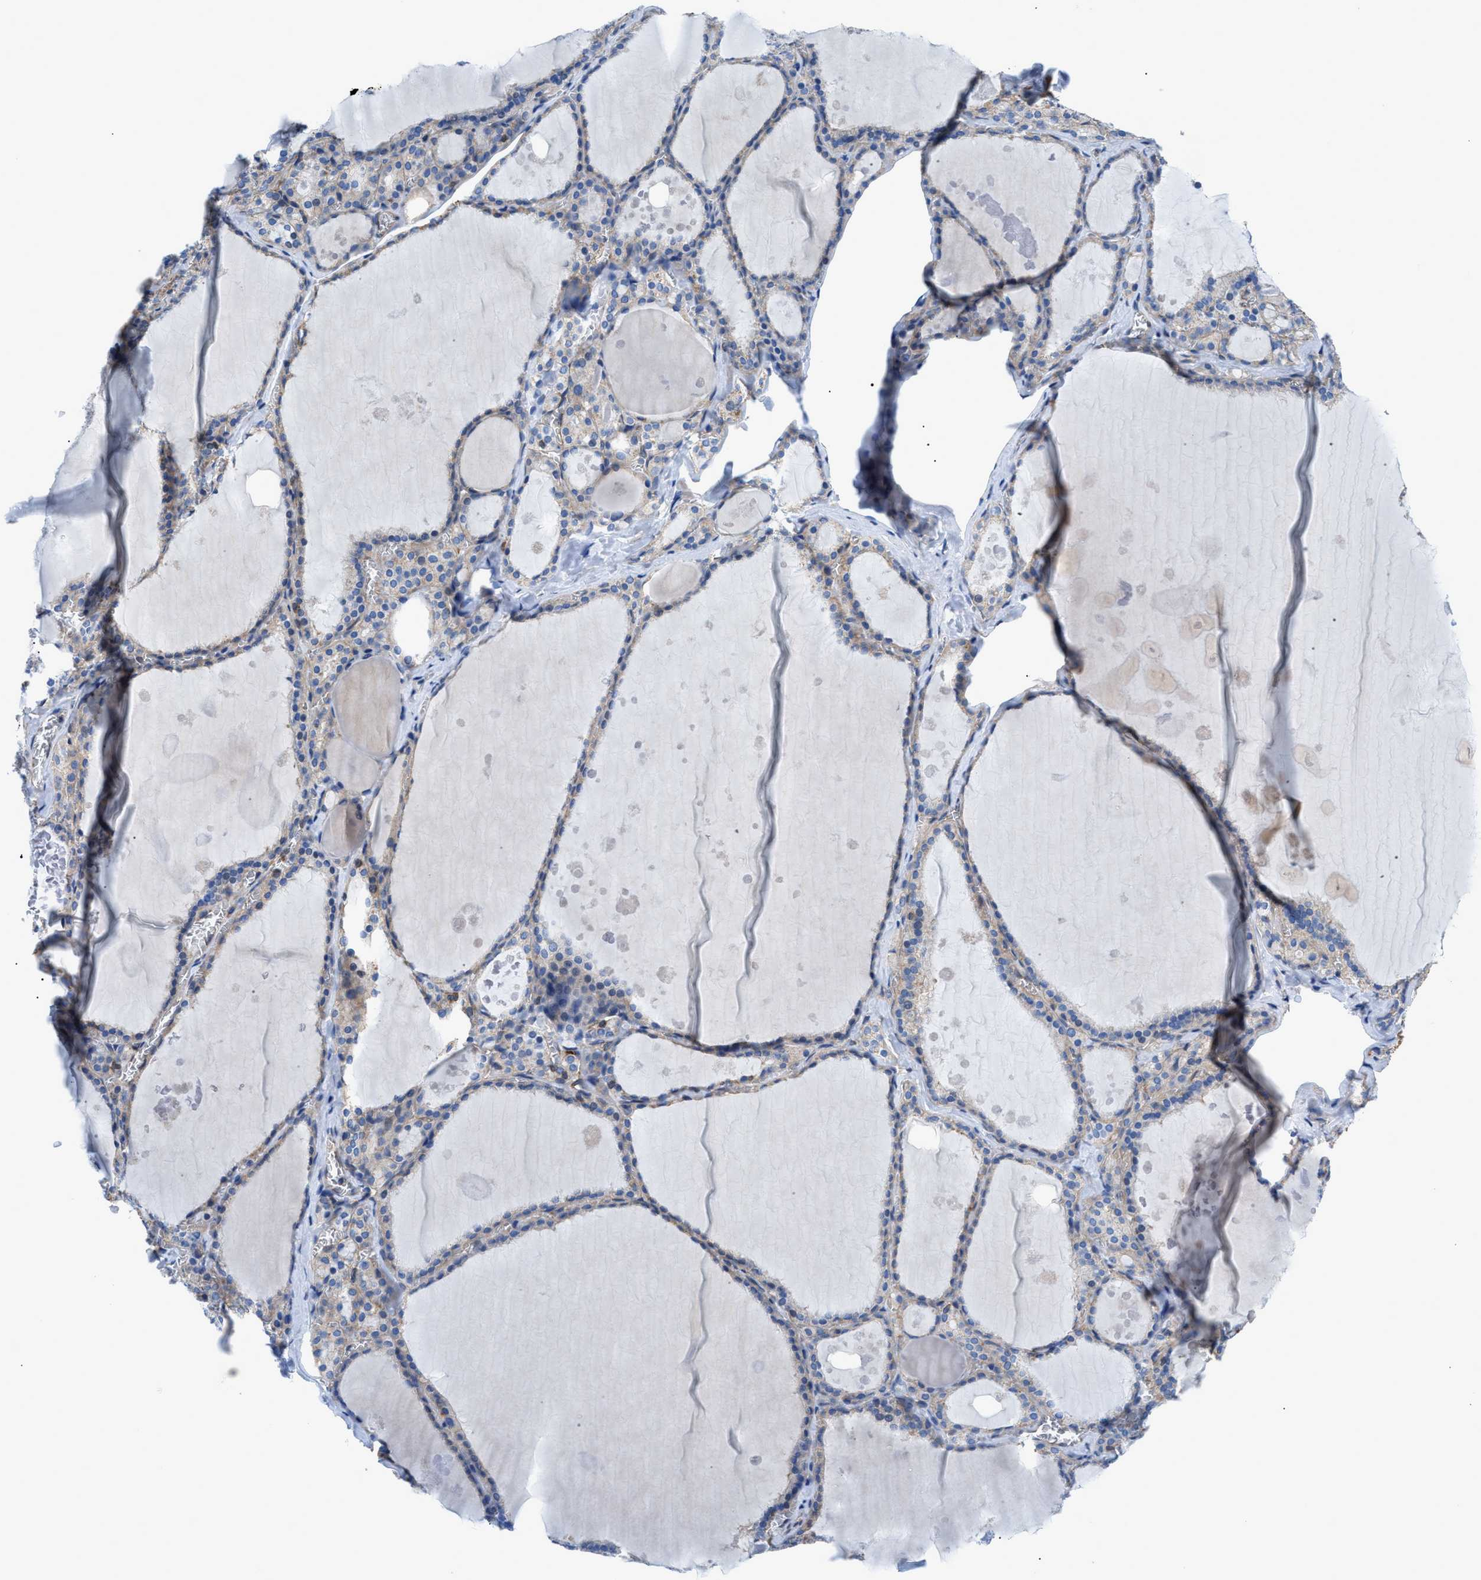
{"staining": {"intensity": "weak", "quantity": "25%-75%", "location": "cytoplasmic/membranous"}, "tissue": "thyroid gland", "cell_type": "Glandular cells", "image_type": "normal", "snomed": [{"axis": "morphology", "description": "Normal tissue, NOS"}, {"axis": "topography", "description": "Thyroid gland"}], "caption": "IHC staining of normal thyroid gland, which displays low levels of weak cytoplasmic/membranous expression in approximately 25%-75% of glandular cells indicating weak cytoplasmic/membranous protein staining. The staining was performed using DAB (brown) for protein detection and nuclei were counterstained in hematoxylin (blue).", "gene": "DMAC1", "patient": {"sex": "male", "age": 56}}